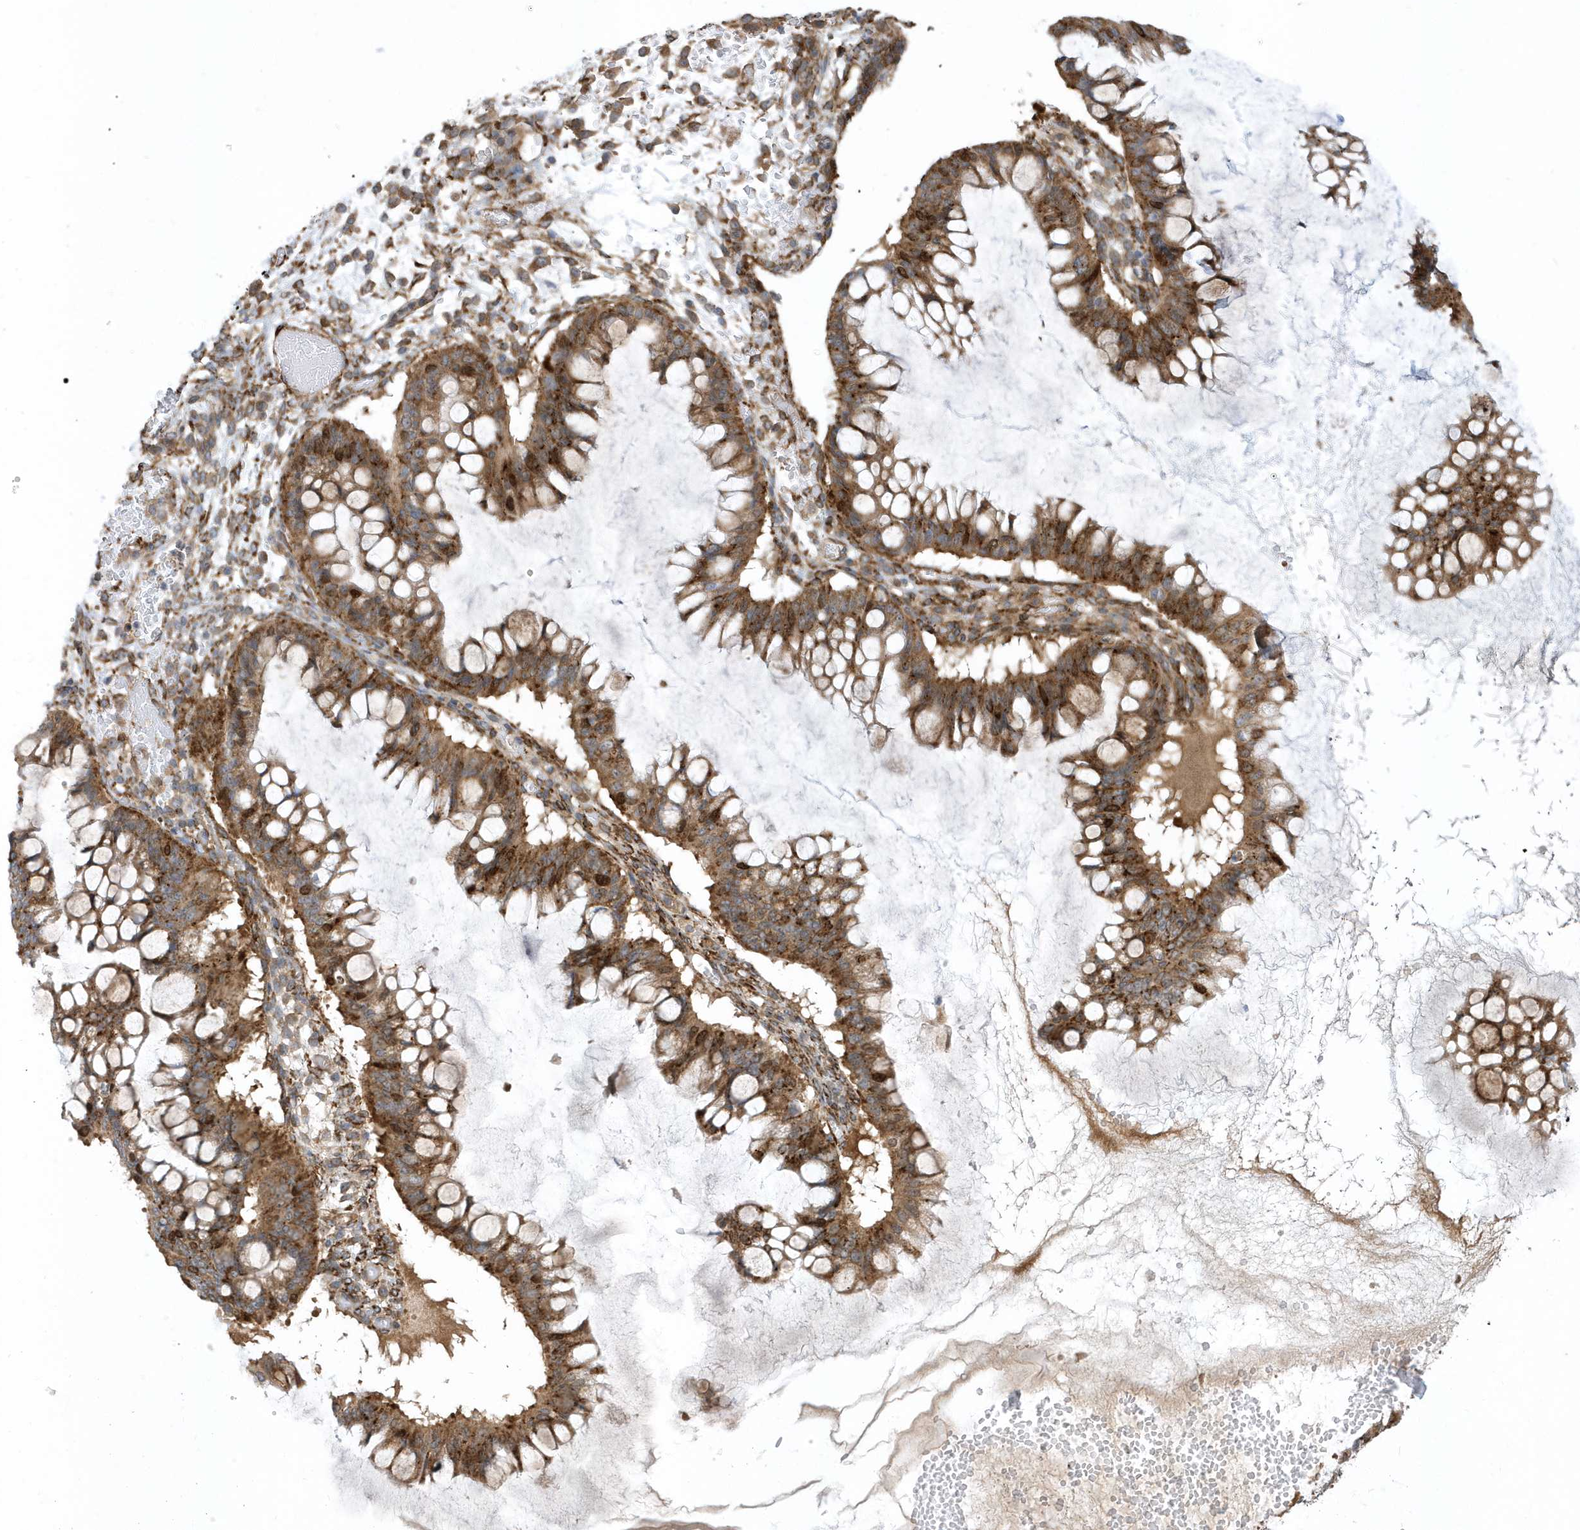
{"staining": {"intensity": "moderate", "quantity": ">75%", "location": "cytoplasmic/membranous,nuclear"}, "tissue": "ovarian cancer", "cell_type": "Tumor cells", "image_type": "cancer", "snomed": [{"axis": "morphology", "description": "Cystadenocarcinoma, mucinous, NOS"}, {"axis": "topography", "description": "Ovary"}], "caption": "Mucinous cystadenocarcinoma (ovarian) stained for a protein (brown) shows moderate cytoplasmic/membranous and nuclear positive staining in approximately >75% of tumor cells.", "gene": "HRH4", "patient": {"sex": "female", "age": 73}}